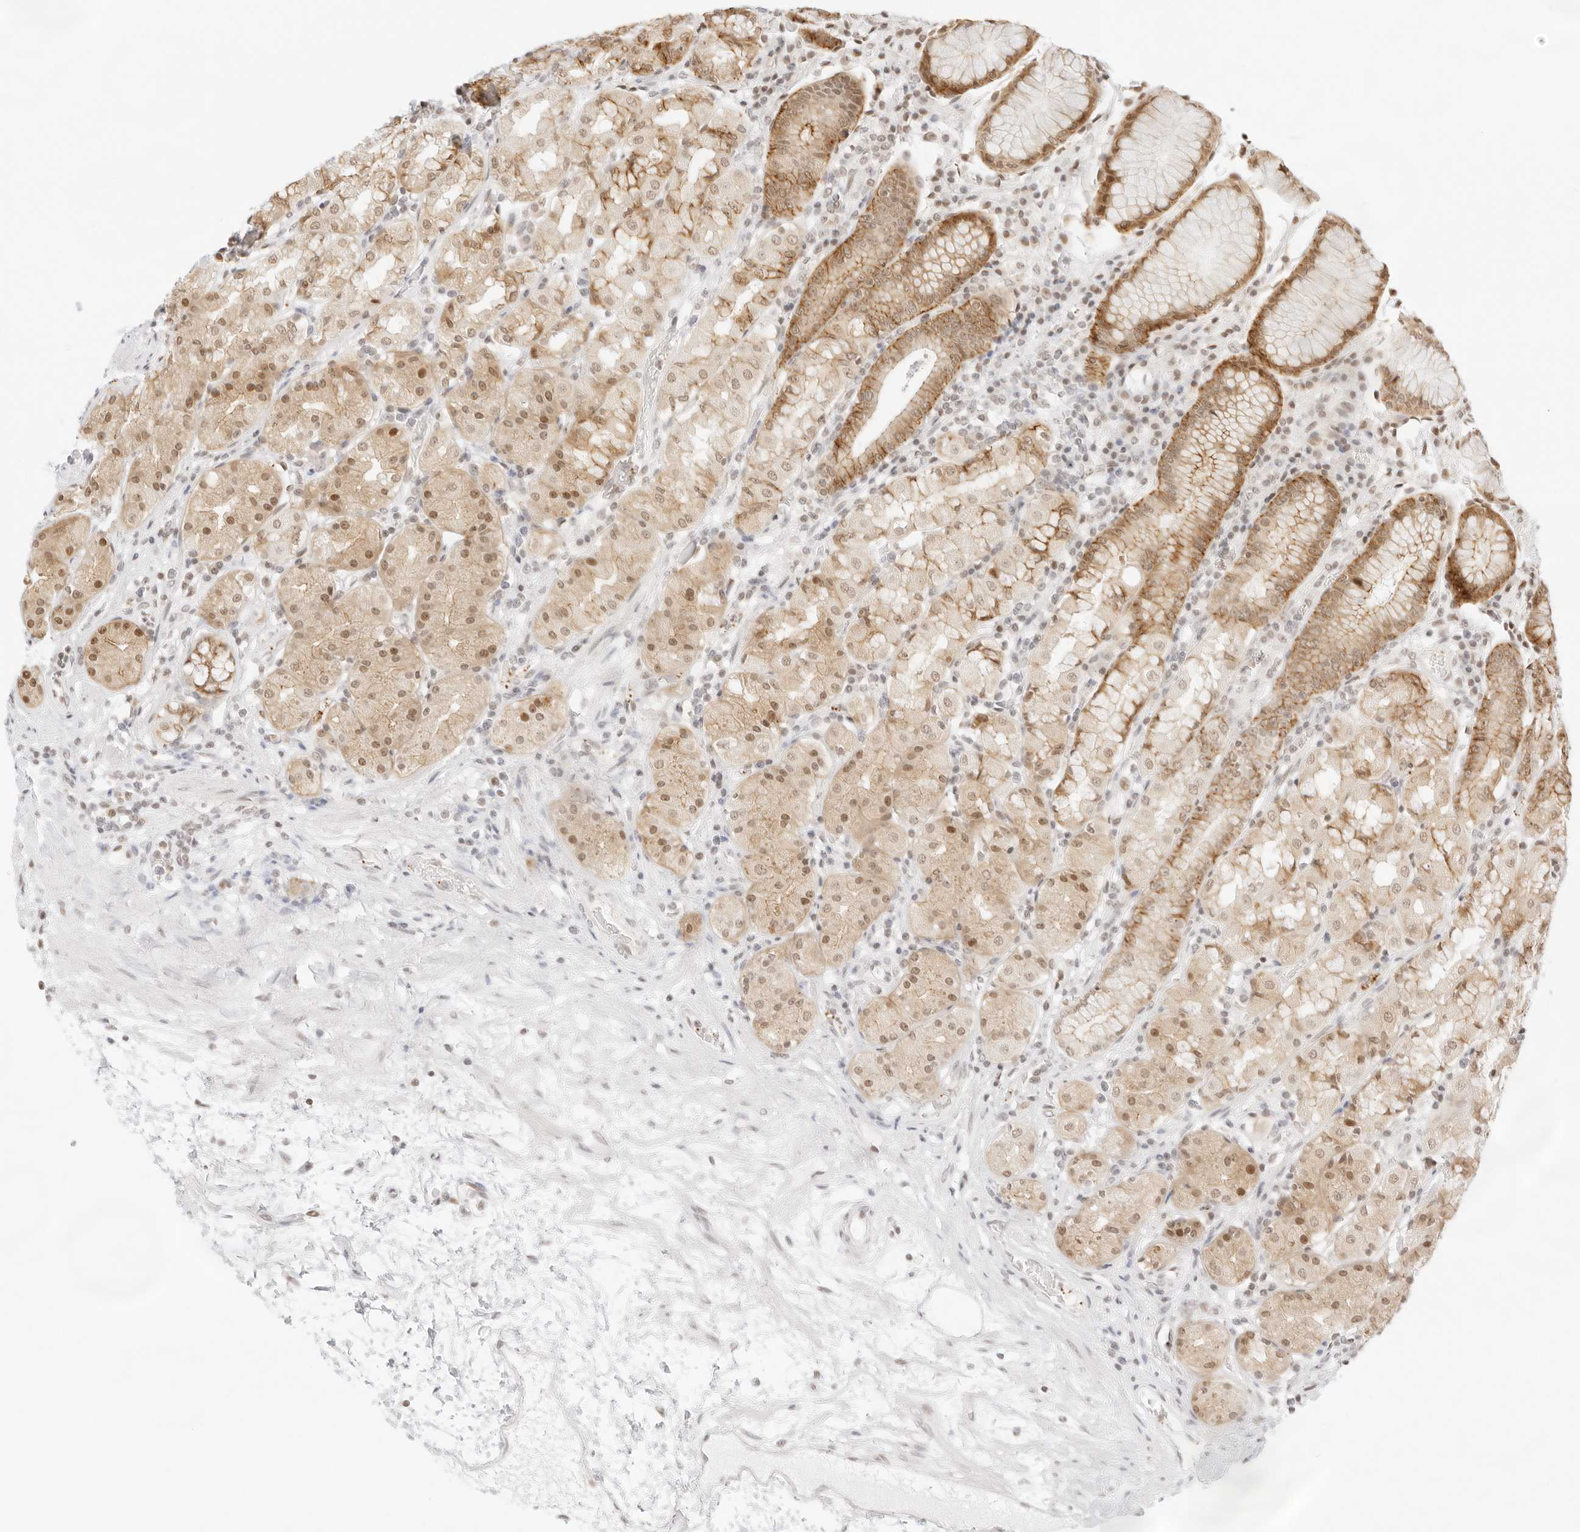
{"staining": {"intensity": "moderate", "quantity": "25%-75%", "location": "cytoplasmic/membranous,nuclear"}, "tissue": "stomach", "cell_type": "Glandular cells", "image_type": "normal", "snomed": [{"axis": "morphology", "description": "Normal tissue, NOS"}, {"axis": "topography", "description": "Stomach, lower"}], "caption": "Stomach was stained to show a protein in brown. There is medium levels of moderate cytoplasmic/membranous,nuclear expression in approximately 25%-75% of glandular cells. (DAB IHC, brown staining for protein, blue staining for nuclei).", "gene": "GNAS", "patient": {"sex": "female", "age": 56}}